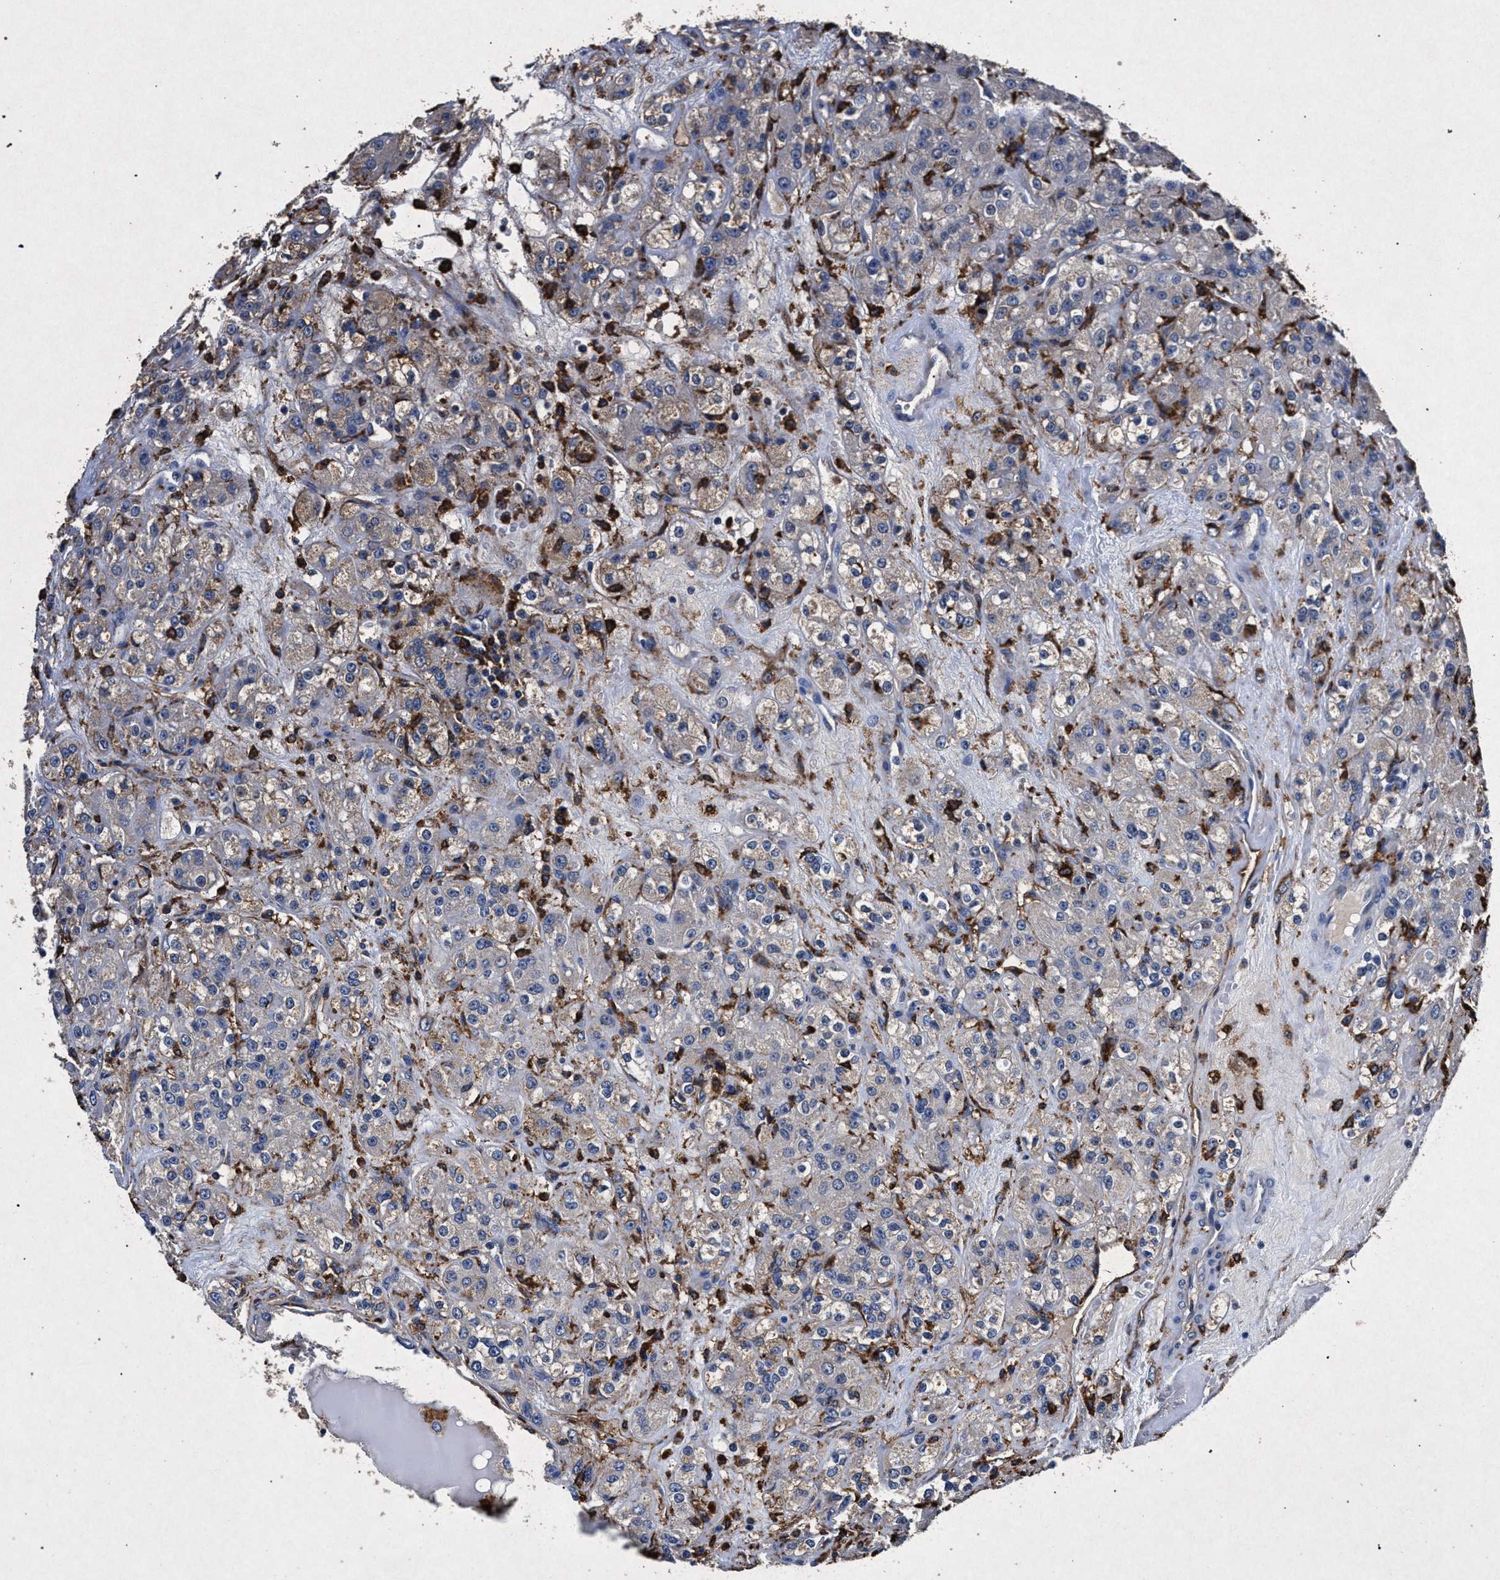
{"staining": {"intensity": "negative", "quantity": "none", "location": "none"}, "tissue": "renal cancer", "cell_type": "Tumor cells", "image_type": "cancer", "snomed": [{"axis": "morphology", "description": "Normal tissue, NOS"}, {"axis": "morphology", "description": "Adenocarcinoma, NOS"}, {"axis": "topography", "description": "Kidney"}], "caption": "Immunohistochemical staining of renal cancer (adenocarcinoma) demonstrates no significant staining in tumor cells.", "gene": "MARCKS", "patient": {"sex": "male", "age": 61}}